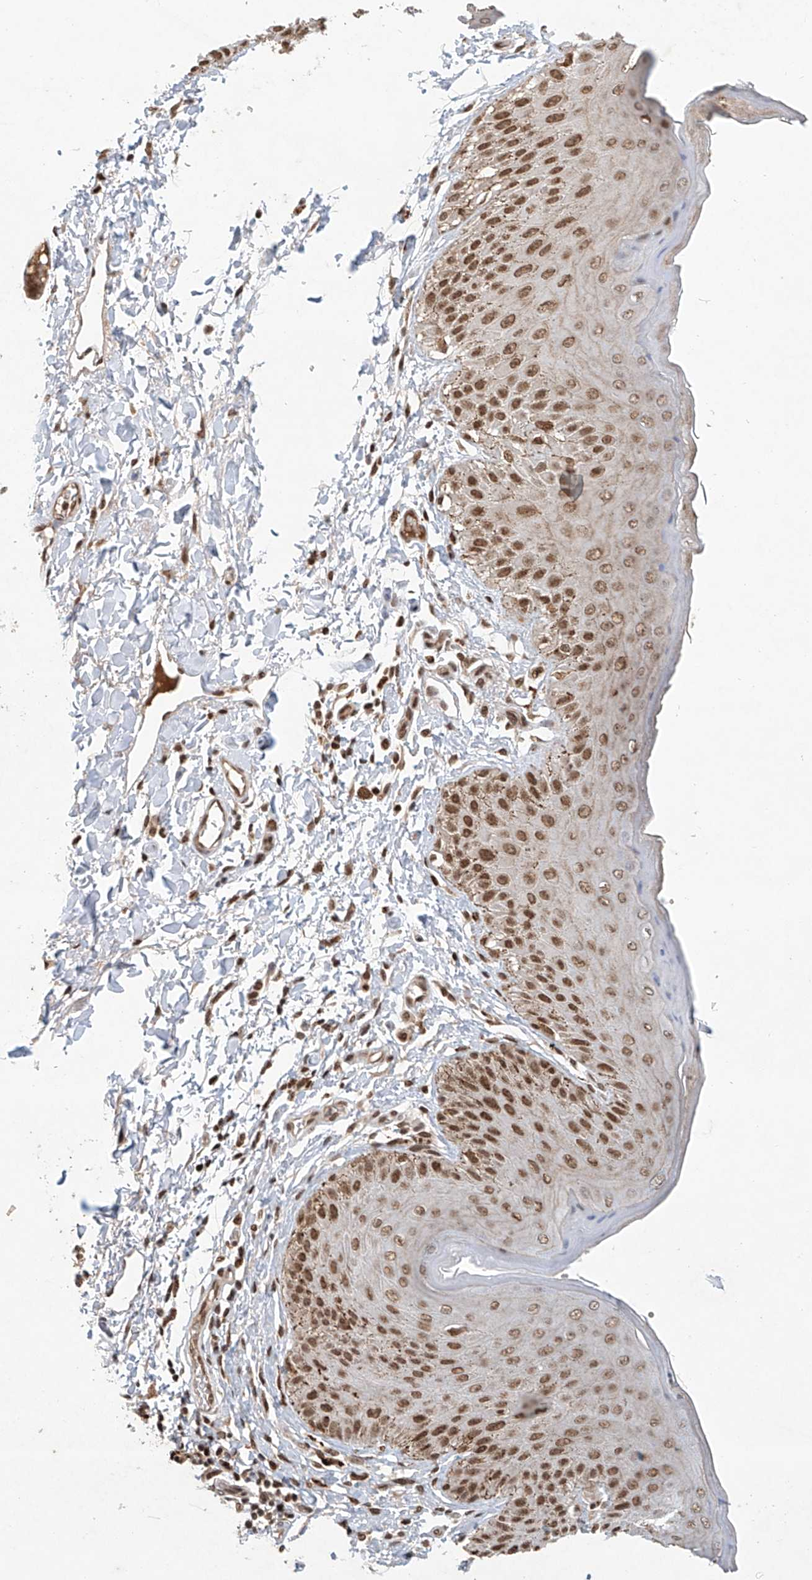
{"staining": {"intensity": "moderate", "quantity": ">75%", "location": "nuclear"}, "tissue": "skin", "cell_type": "Epidermal cells", "image_type": "normal", "snomed": [{"axis": "morphology", "description": "Normal tissue, NOS"}, {"axis": "topography", "description": "Anal"}], "caption": "The image reveals staining of benign skin, revealing moderate nuclear protein positivity (brown color) within epidermal cells. (Stains: DAB (3,3'-diaminobenzidine) in brown, nuclei in blue, Microscopy: brightfield microscopy at high magnification).", "gene": "ZNF470", "patient": {"sex": "male", "age": 44}}